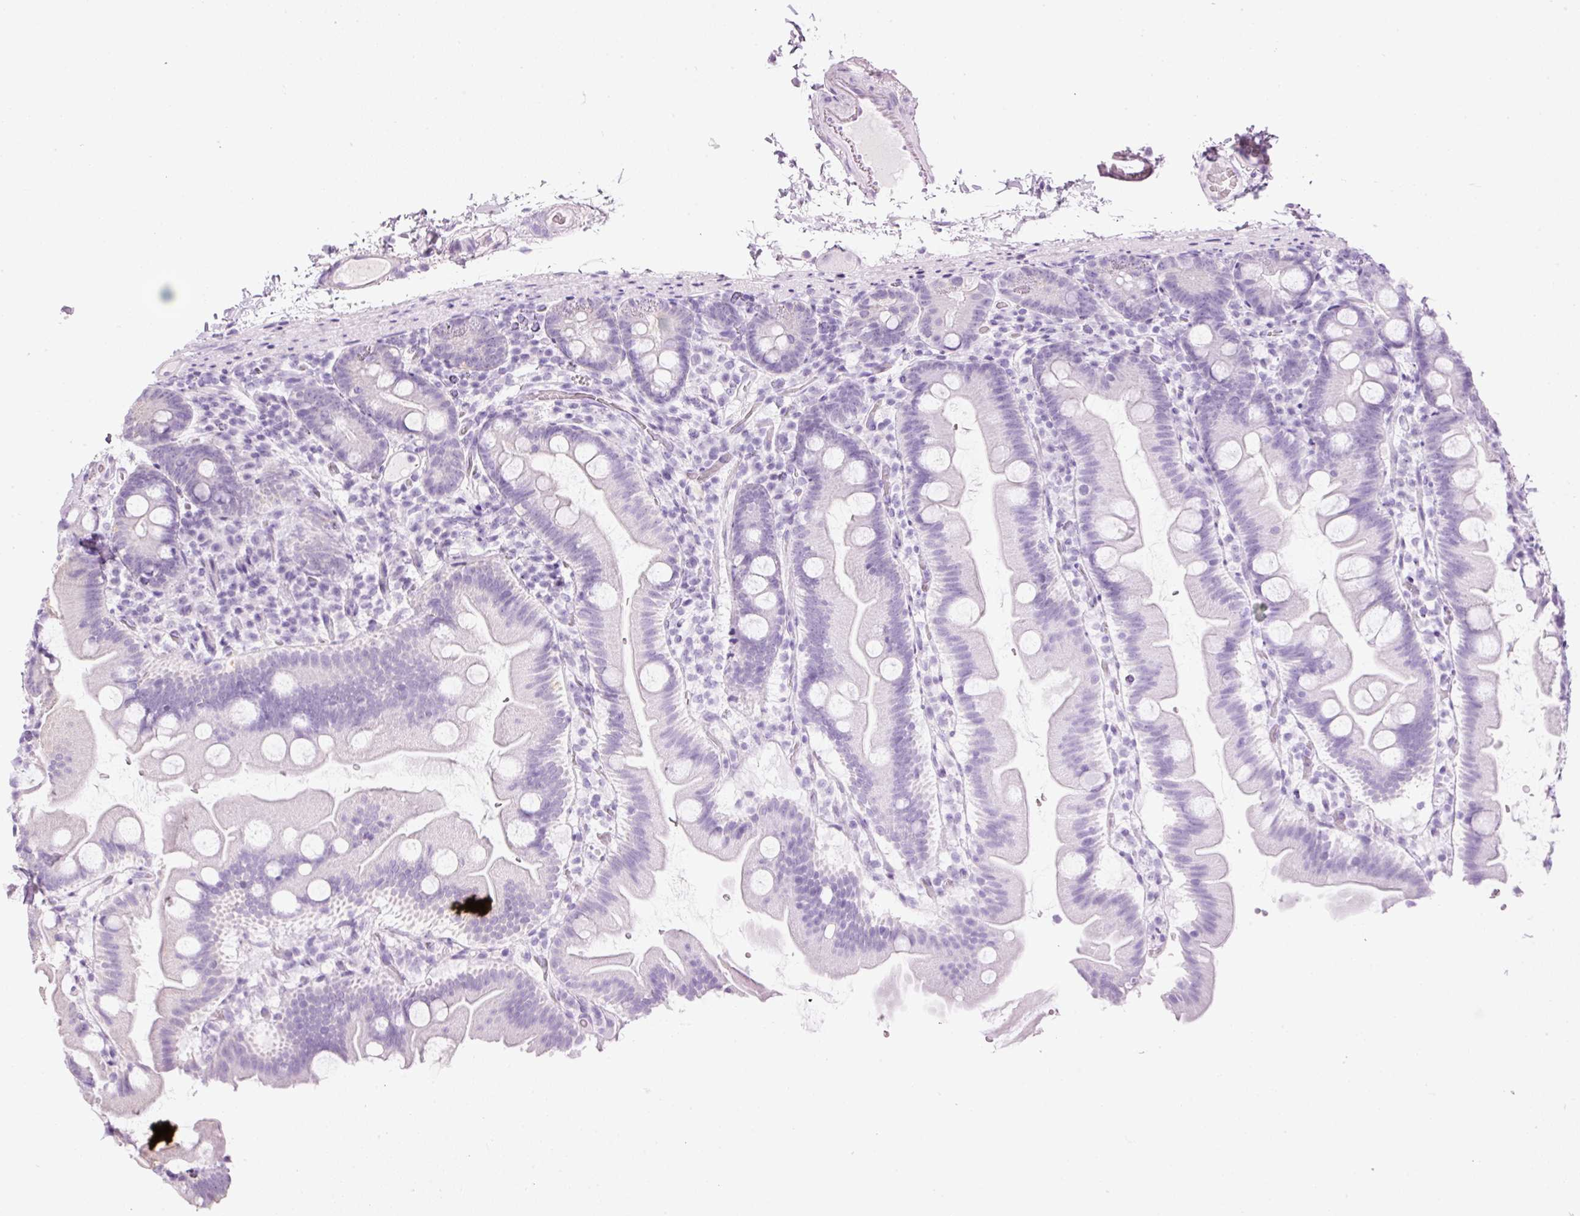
{"staining": {"intensity": "negative", "quantity": "none", "location": "none"}, "tissue": "small intestine", "cell_type": "Glandular cells", "image_type": "normal", "snomed": [{"axis": "morphology", "description": "Normal tissue, NOS"}, {"axis": "topography", "description": "Small intestine"}], "caption": "The photomicrograph shows no significant staining in glandular cells of small intestine. (Stains: DAB (3,3'-diaminobenzidine) IHC with hematoxylin counter stain, Microscopy: brightfield microscopy at high magnification).", "gene": "CARD16", "patient": {"sex": "female", "age": 68}}